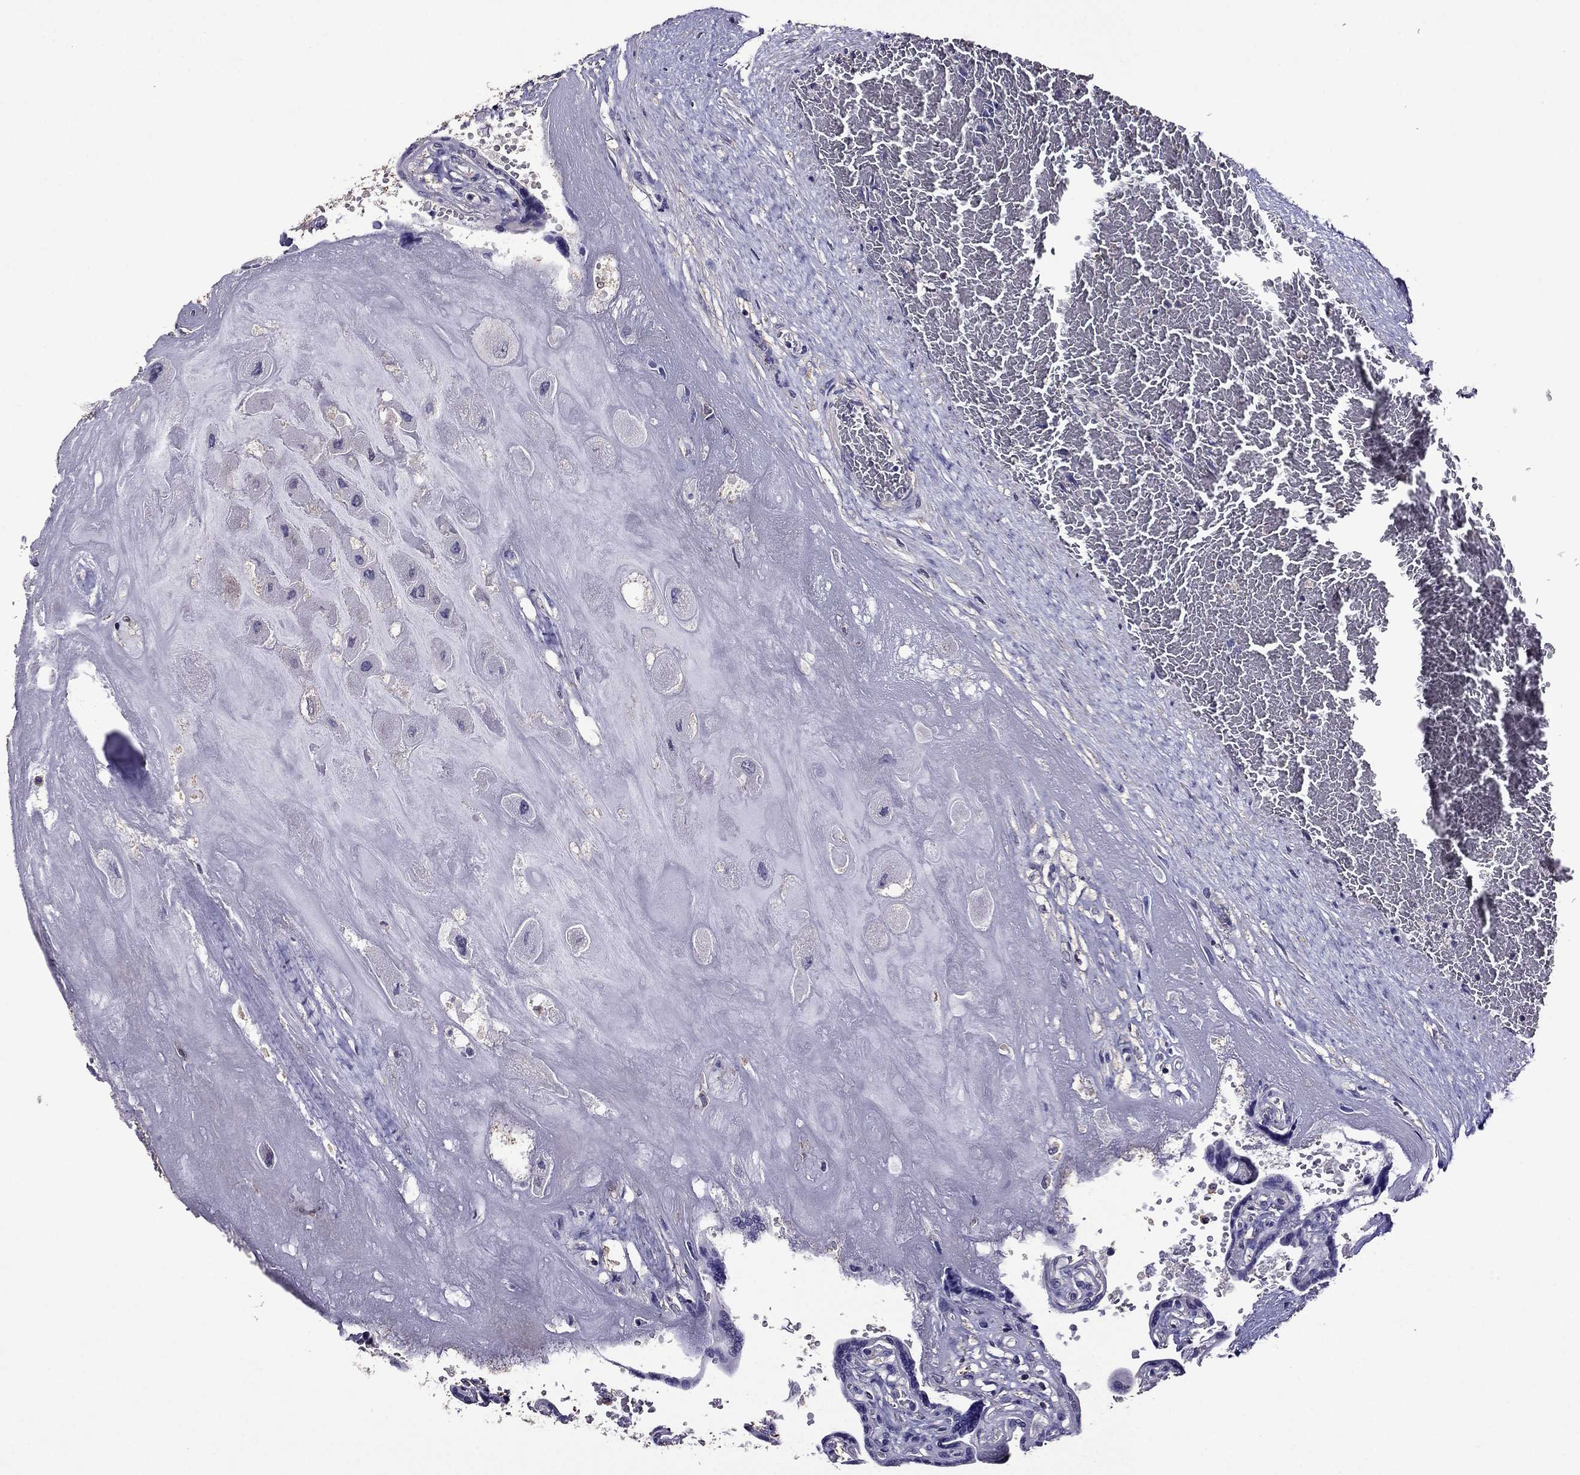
{"staining": {"intensity": "negative", "quantity": "none", "location": "none"}, "tissue": "placenta", "cell_type": "Decidual cells", "image_type": "normal", "snomed": [{"axis": "morphology", "description": "Normal tissue, NOS"}, {"axis": "topography", "description": "Placenta"}], "caption": "An IHC micrograph of unremarkable placenta is shown. There is no staining in decidual cells of placenta. (DAB immunohistochemistry (IHC) visualized using brightfield microscopy, high magnification).", "gene": "NKX3", "patient": {"sex": "female", "age": 32}}